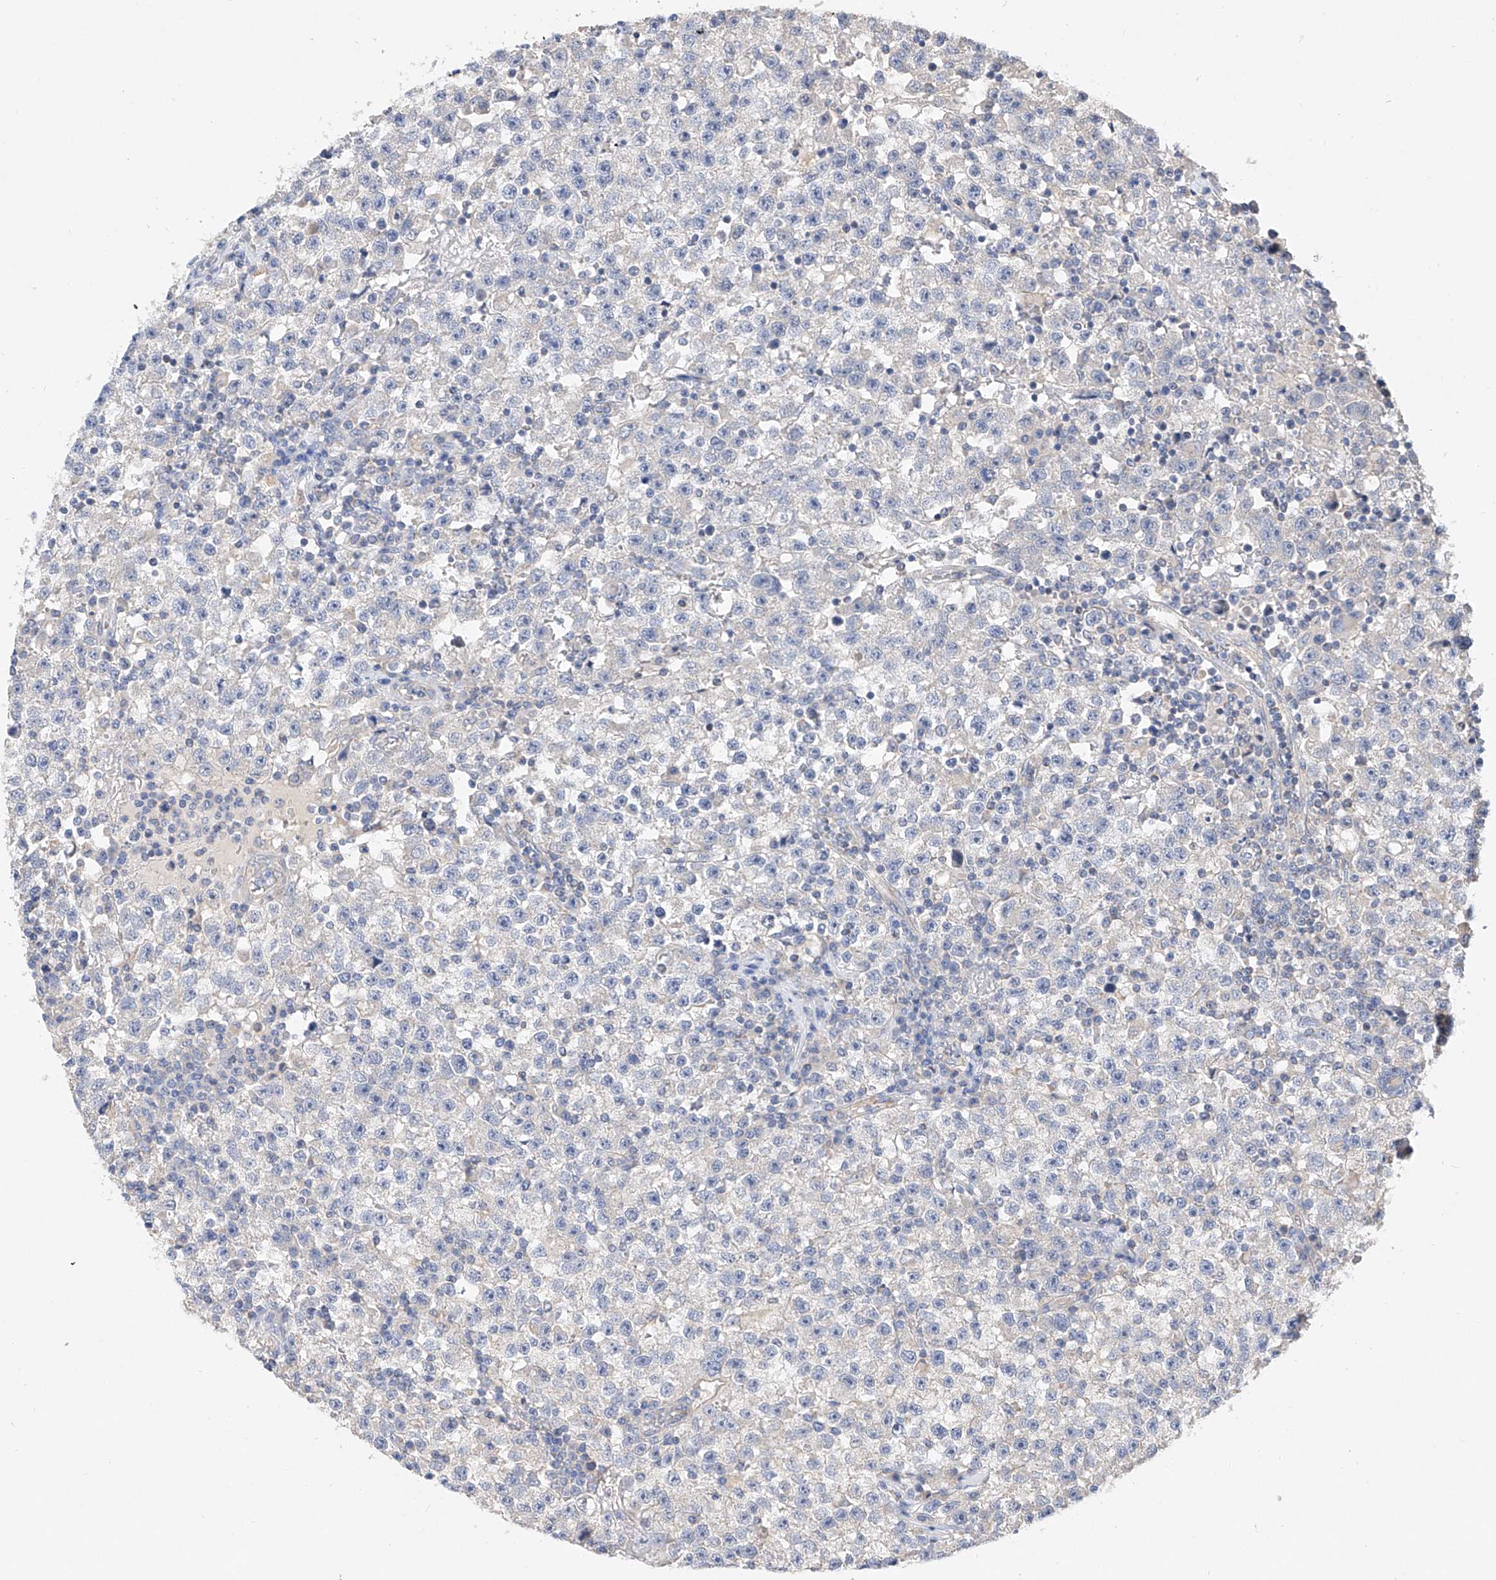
{"staining": {"intensity": "negative", "quantity": "none", "location": "none"}, "tissue": "testis cancer", "cell_type": "Tumor cells", "image_type": "cancer", "snomed": [{"axis": "morphology", "description": "Seminoma, NOS"}, {"axis": "topography", "description": "Testis"}], "caption": "High magnification brightfield microscopy of seminoma (testis) stained with DAB (3,3'-diaminobenzidine) (brown) and counterstained with hematoxylin (blue): tumor cells show no significant staining. (Stains: DAB immunohistochemistry with hematoxylin counter stain, Microscopy: brightfield microscopy at high magnification).", "gene": "AMD1", "patient": {"sex": "male", "age": 22}}